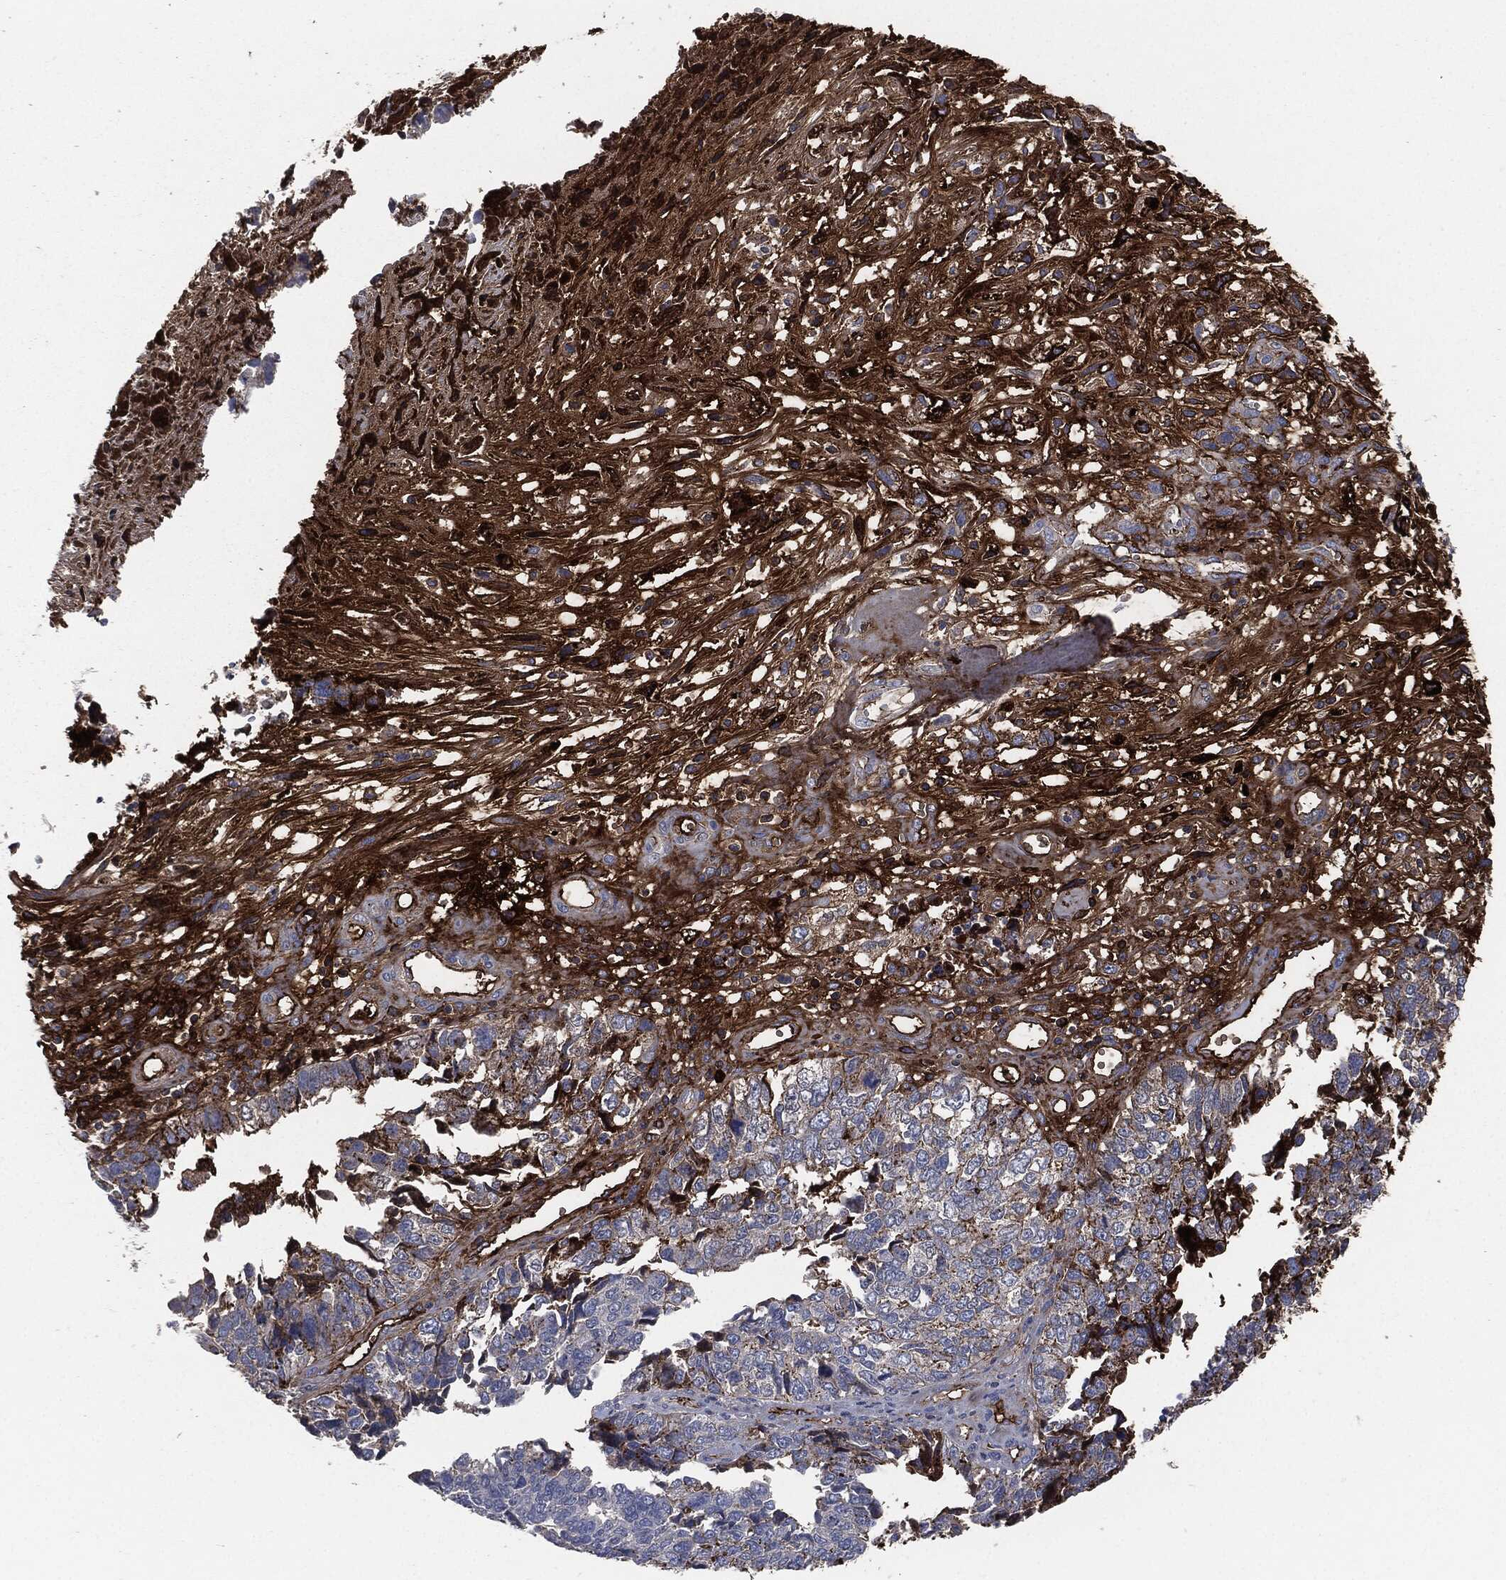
{"staining": {"intensity": "negative", "quantity": "none", "location": "none"}, "tissue": "cervical cancer", "cell_type": "Tumor cells", "image_type": "cancer", "snomed": [{"axis": "morphology", "description": "Squamous cell carcinoma, NOS"}, {"axis": "topography", "description": "Cervix"}], "caption": "Immunohistochemistry of cervical squamous cell carcinoma reveals no expression in tumor cells.", "gene": "APOB", "patient": {"sex": "female", "age": 63}}